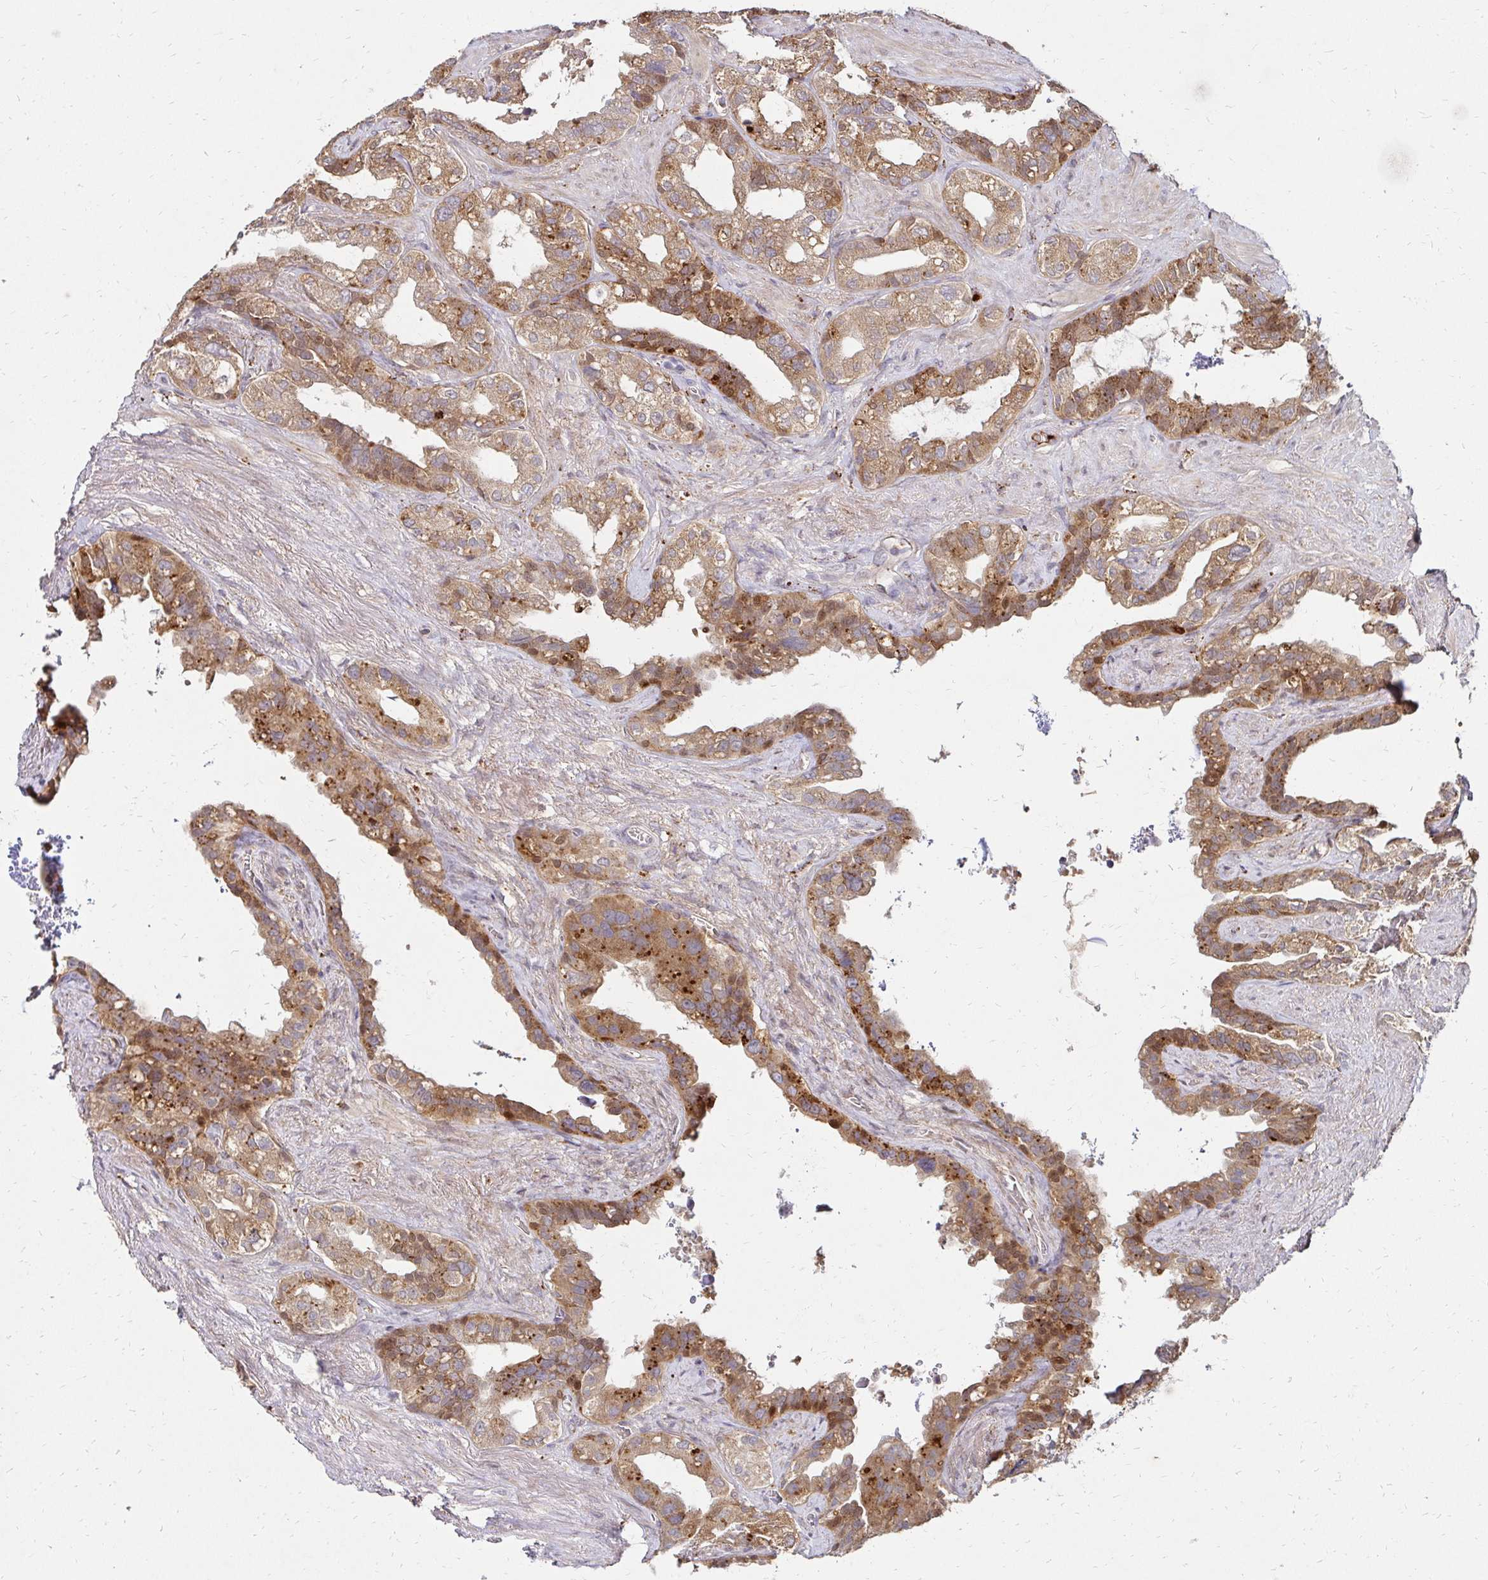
{"staining": {"intensity": "moderate", "quantity": ">75%", "location": "cytoplasmic/membranous"}, "tissue": "seminal vesicle", "cell_type": "Glandular cells", "image_type": "normal", "snomed": [{"axis": "morphology", "description": "Normal tissue, NOS"}, {"axis": "topography", "description": "Seminal veicle"}, {"axis": "topography", "description": "Peripheral nerve tissue"}], "caption": "Protein positivity by immunohistochemistry demonstrates moderate cytoplasmic/membranous positivity in approximately >75% of glandular cells in benign seminal vesicle.", "gene": "IDUA", "patient": {"sex": "male", "age": 76}}